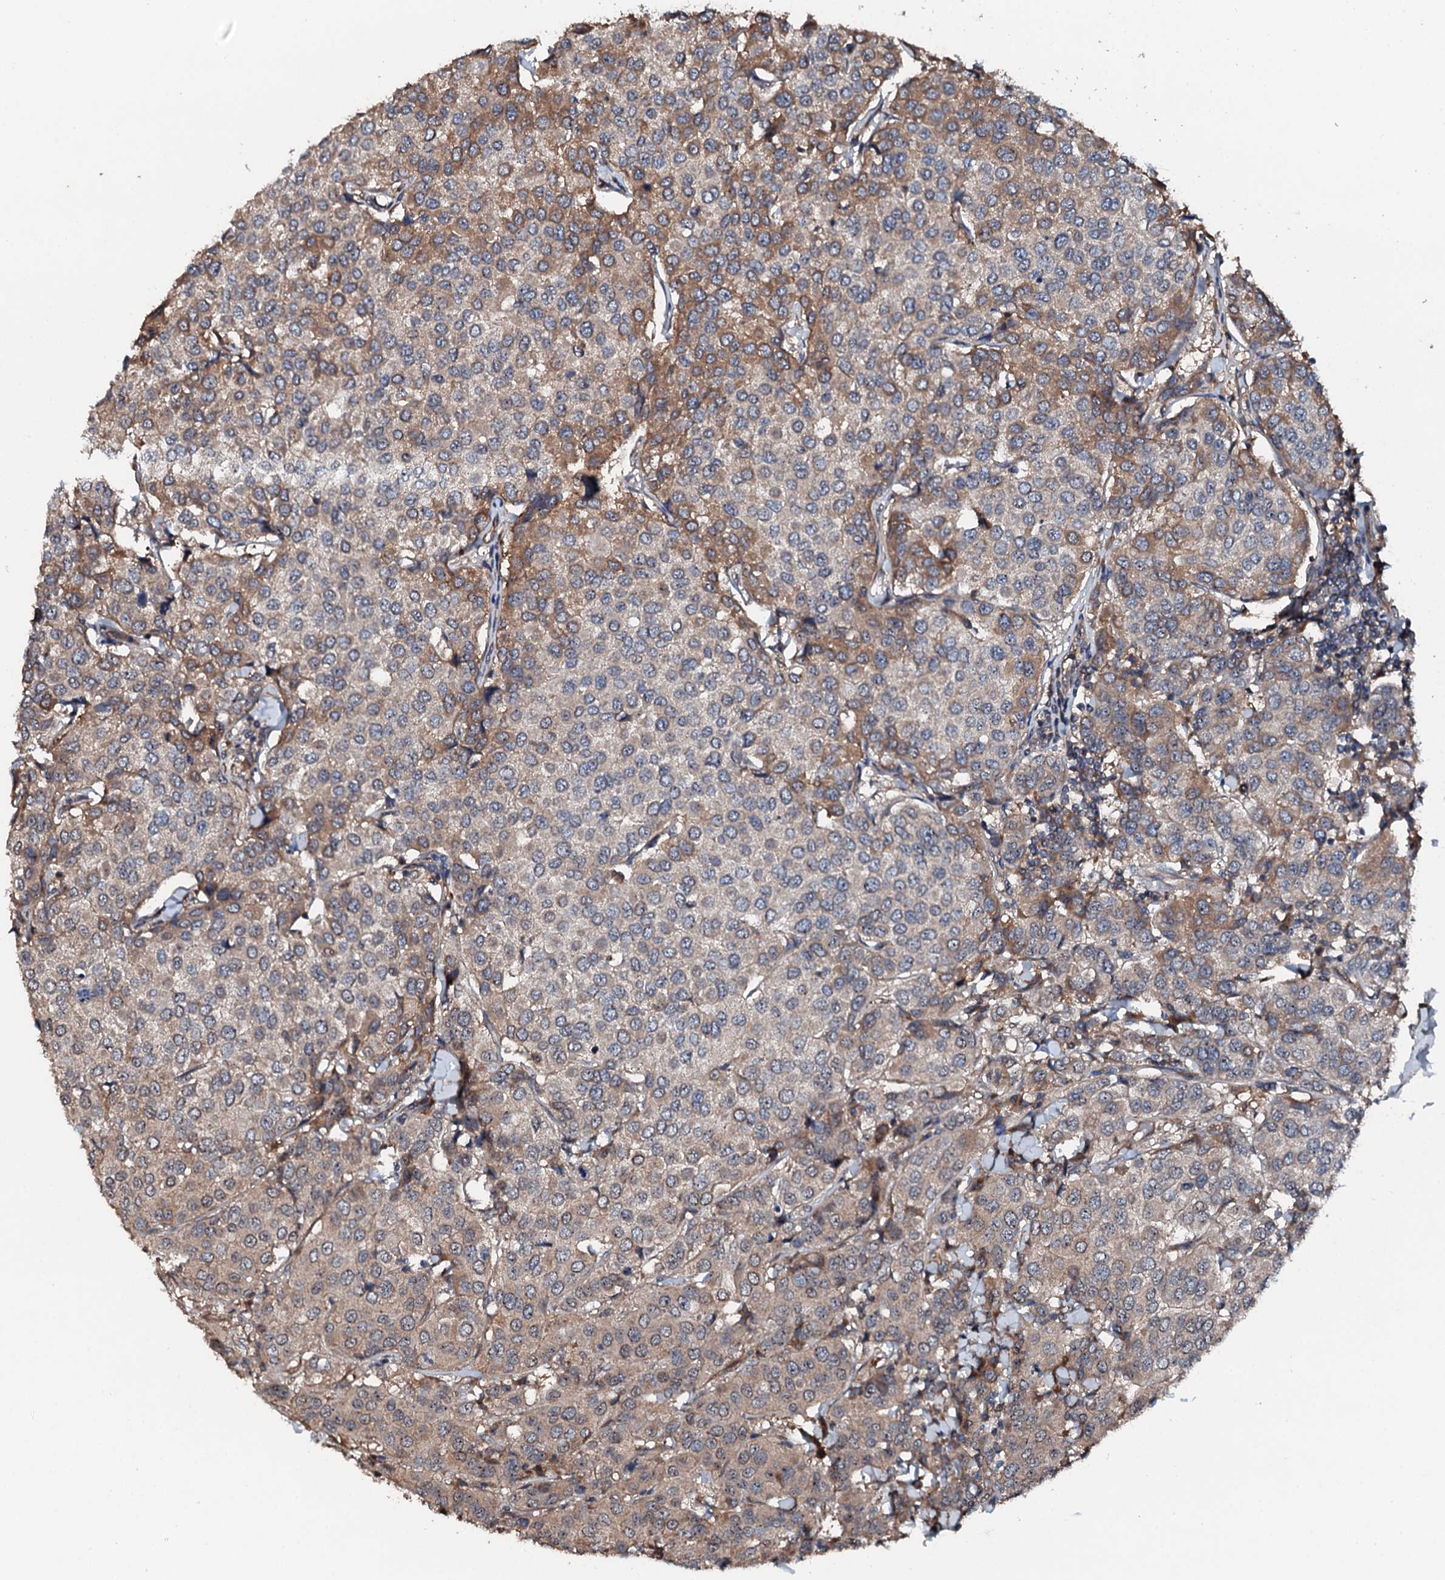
{"staining": {"intensity": "moderate", "quantity": "<25%", "location": "cytoplasmic/membranous"}, "tissue": "breast cancer", "cell_type": "Tumor cells", "image_type": "cancer", "snomed": [{"axis": "morphology", "description": "Duct carcinoma"}, {"axis": "topography", "description": "Breast"}], "caption": "Breast cancer stained for a protein (brown) shows moderate cytoplasmic/membranous positive expression in about <25% of tumor cells.", "gene": "FLYWCH1", "patient": {"sex": "female", "age": 55}}